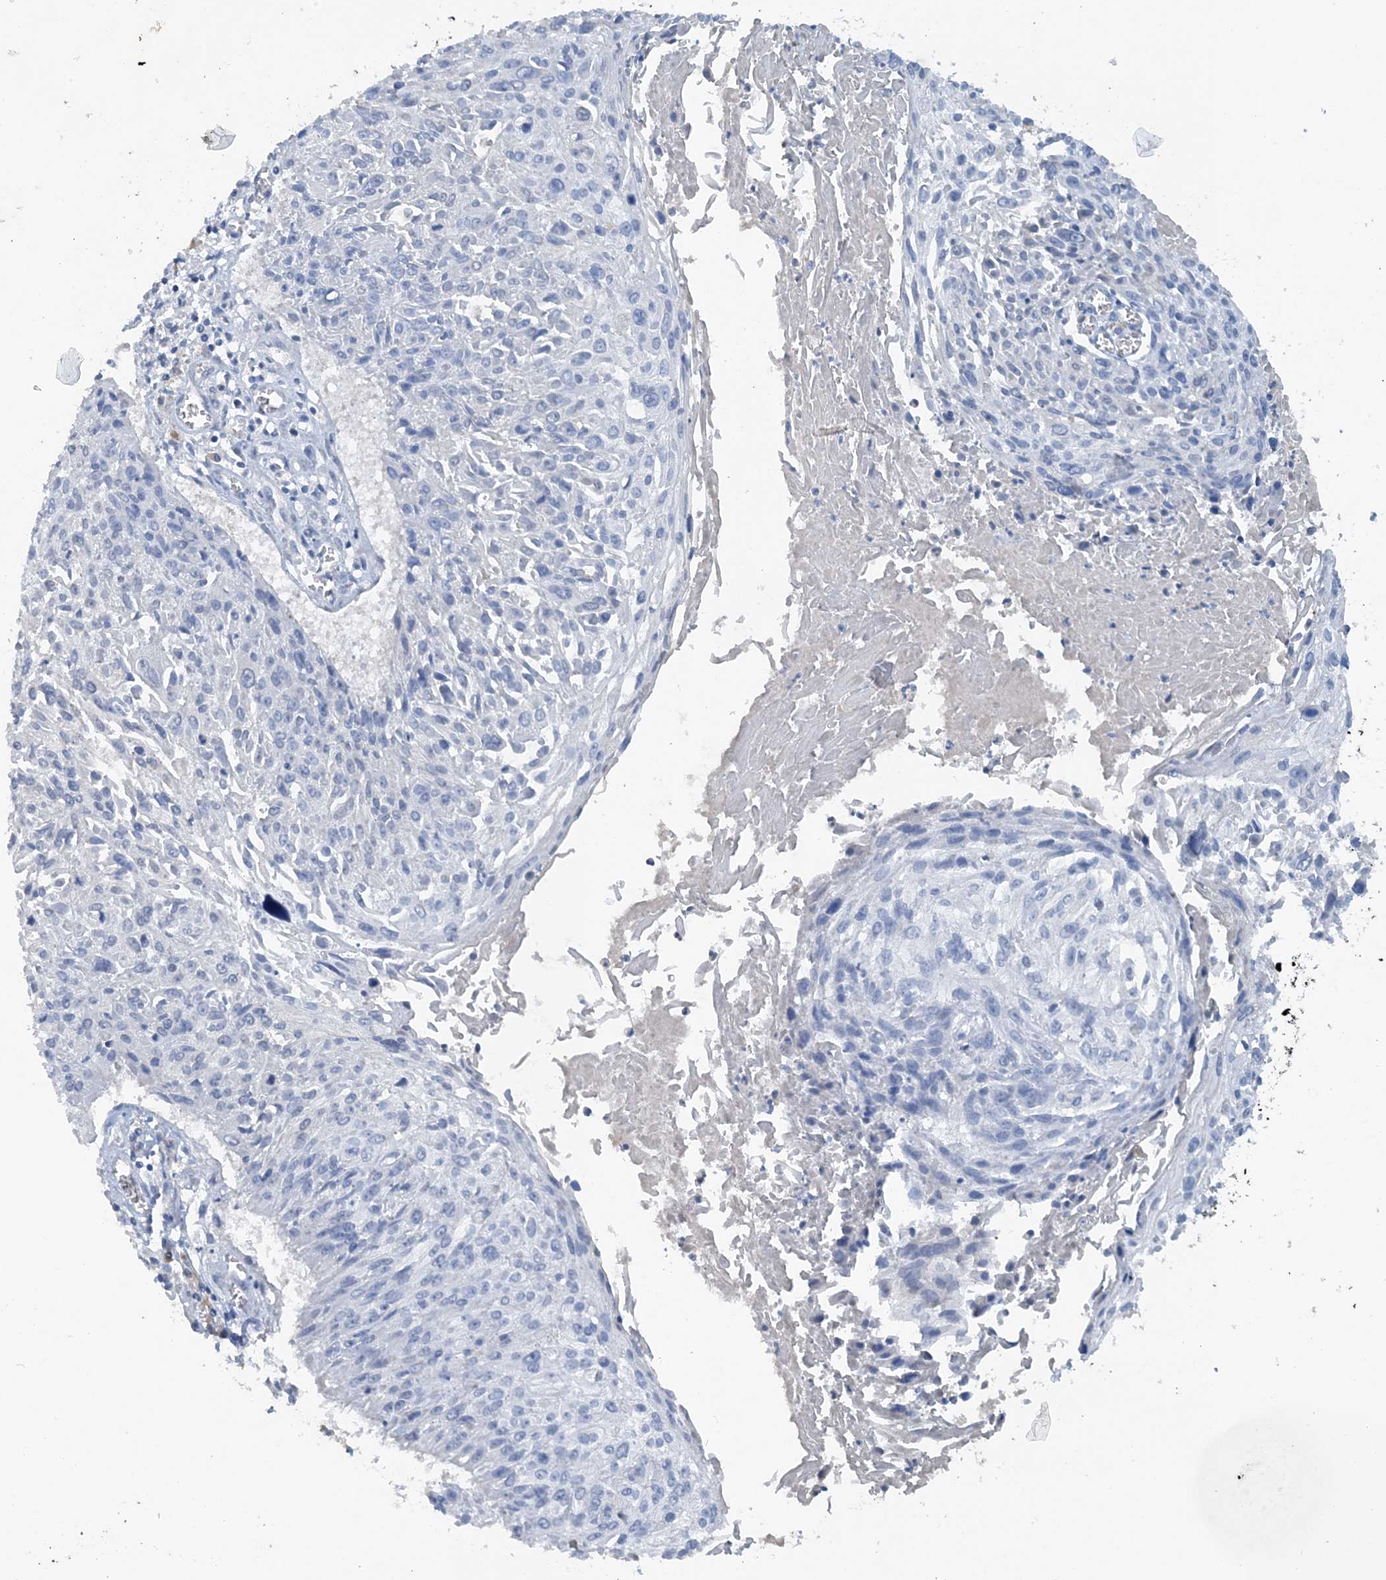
{"staining": {"intensity": "negative", "quantity": "none", "location": "none"}, "tissue": "cervical cancer", "cell_type": "Tumor cells", "image_type": "cancer", "snomed": [{"axis": "morphology", "description": "Squamous cell carcinoma, NOS"}, {"axis": "topography", "description": "Cervix"}], "caption": "Tumor cells show no significant staining in cervical cancer (squamous cell carcinoma). (DAB immunohistochemistry, high magnification).", "gene": "CTRL", "patient": {"sex": "female", "age": 51}}